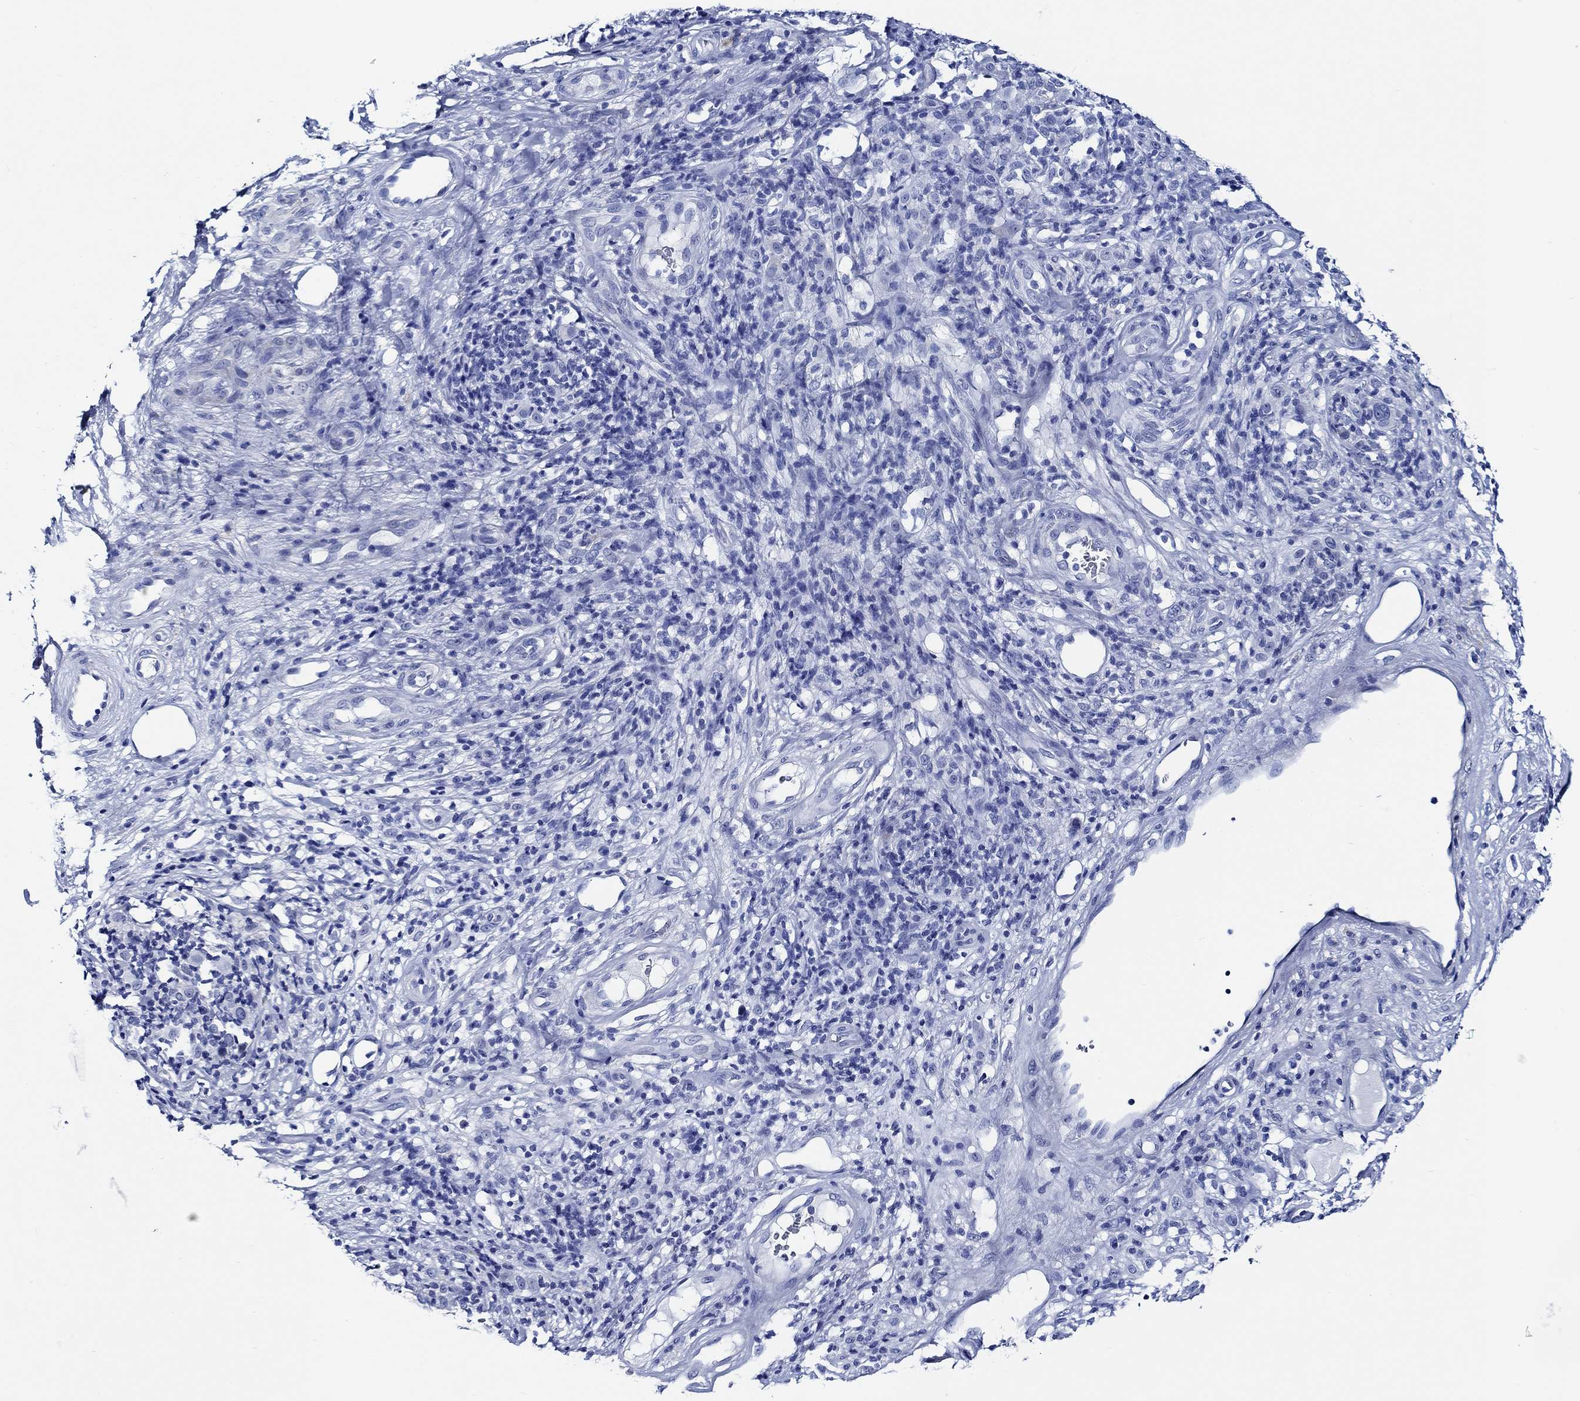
{"staining": {"intensity": "negative", "quantity": "none", "location": "none"}, "tissue": "melanoma", "cell_type": "Tumor cells", "image_type": "cancer", "snomed": [{"axis": "morphology", "description": "Malignant melanoma, NOS"}, {"axis": "topography", "description": "Skin"}], "caption": "A high-resolution micrograph shows immunohistochemistry (IHC) staining of melanoma, which shows no significant positivity in tumor cells.", "gene": "WDR62", "patient": {"sex": "female", "age": 87}}